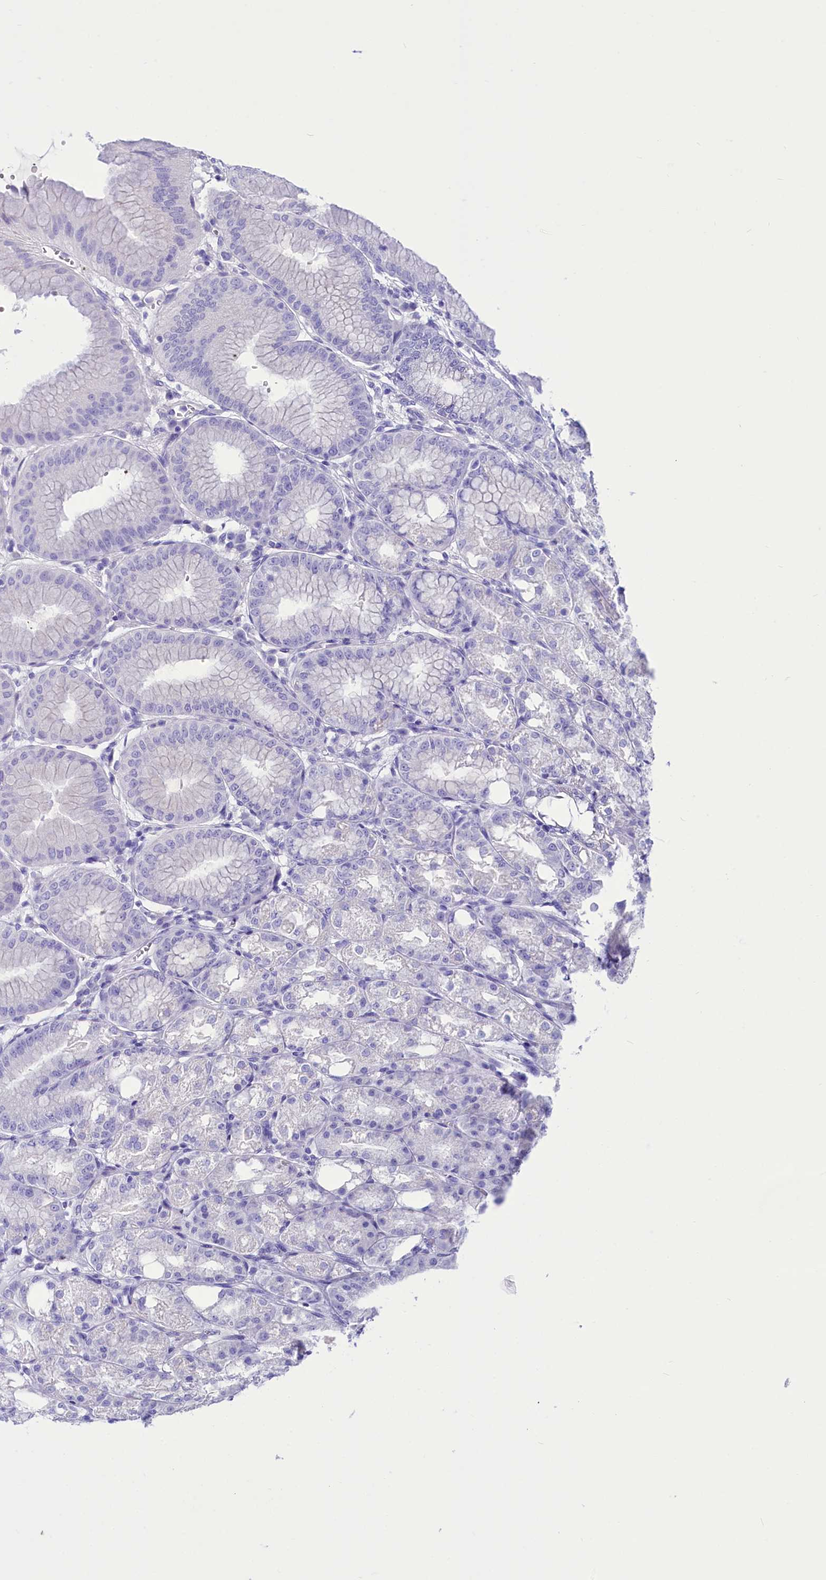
{"staining": {"intensity": "negative", "quantity": "none", "location": "none"}, "tissue": "stomach", "cell_type": "Glandular cells", "image_type": "normal", "snomed": [{"axis": "morphology", "description": "Normal tissue, NOS"}, {"axis": "topography", "description": "Stomach, lower"}], "caption": "This is an immunohistochemistry micrograph of normal human stomach. There is no expression in glandular cells.", "gene": "TTC36", "patient": {"sex": "male", "age": 71}}